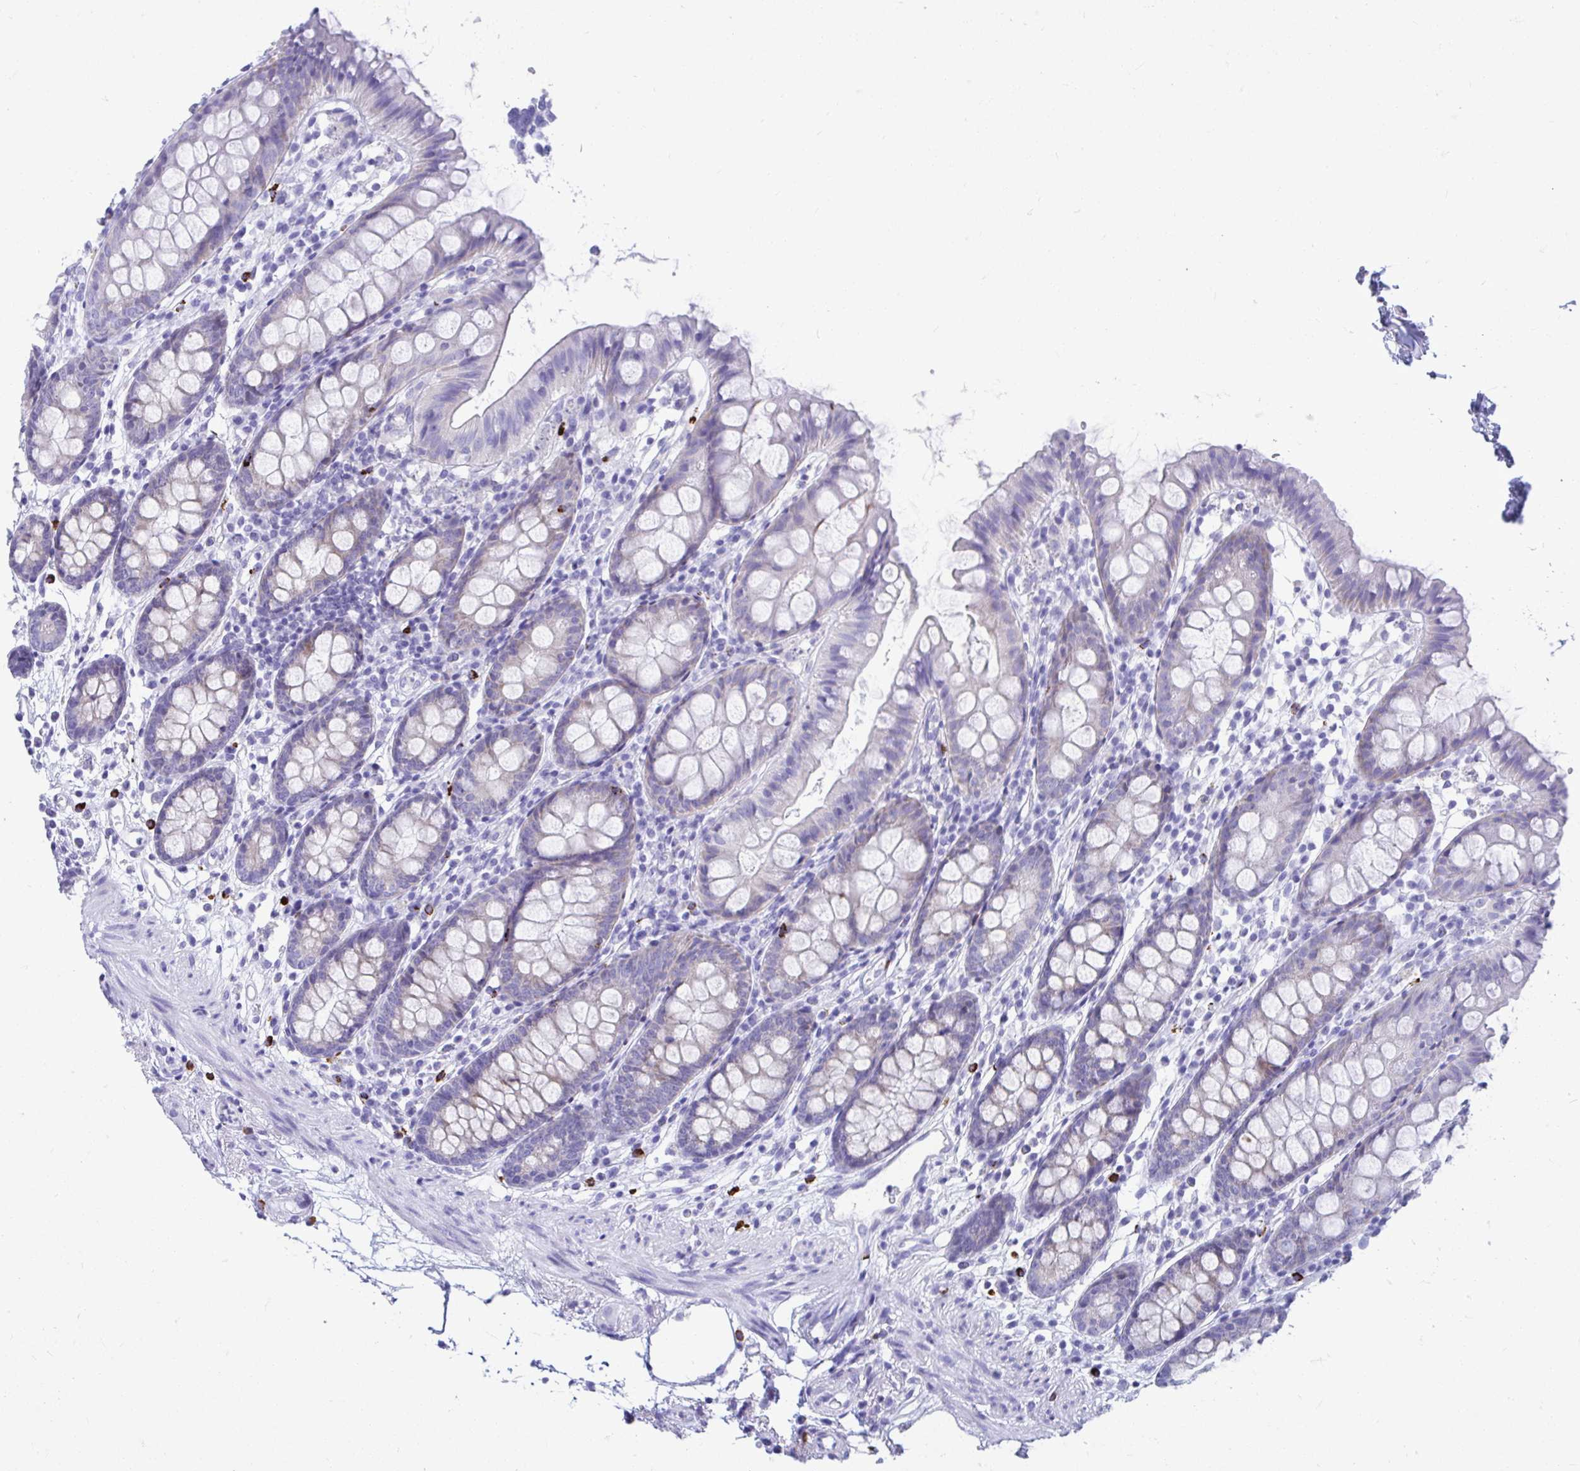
{"staining": {"intensity": "negative", "quantity": "none", "location": "none"}, "tissue": "colon", "cell_type": "Endothelial cells", "image_type": "normal", "snomed": [{"axis": "morphology", "description": "Normal tissue, NOS"}, {"axis": "topography", "description": "Colon"}], "caption": "Colon stained for a protein using immunohistochemistry exhibits no expression endothelial cells.", "gene": "SHISA8", "patient": {"sex": "female", "age": 84}}